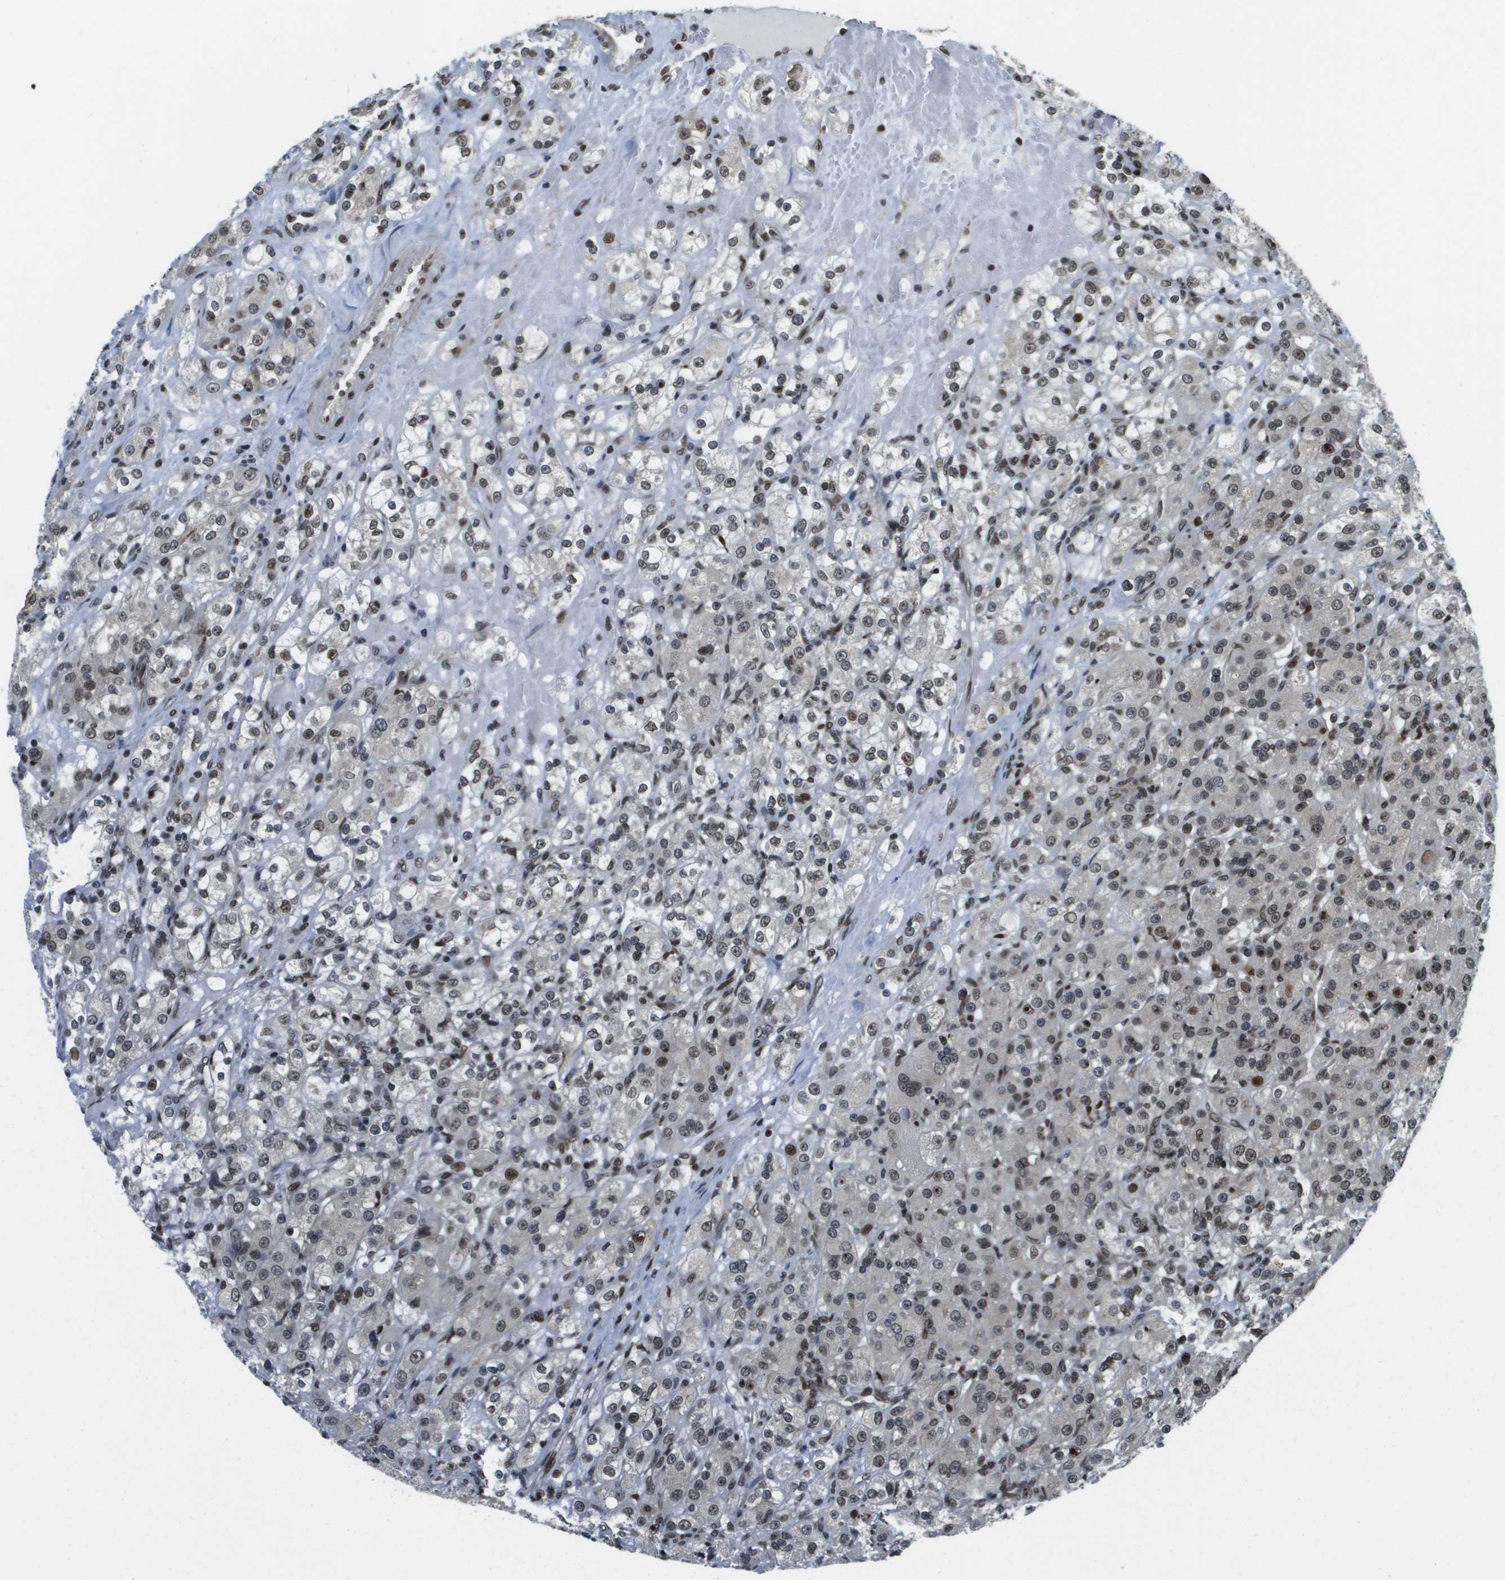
{"staining": {"intensity": "moderate", "quantity": "25%-75%", "location": "nuclear"}, "tissue": "renal cancer", "cell_type": "Tumor cells", "image_type": "cancer", "snomed": [{"axis": "morphology", "description": "Normal tissue, NOS"}, {"axis": "morphology", "description": "Adenocarcinoma, NOS"}, {"axis": "topography", "description": "Kidney"}], "caption": "About 25%-75% of tumor cells in human adenocarcinoma (renal) show moderate nuclear protein positivity as visualized by brown immunohistochemical staining.", "gene": "RECQL4", "patient": {"sex": "male", "age": 61}}